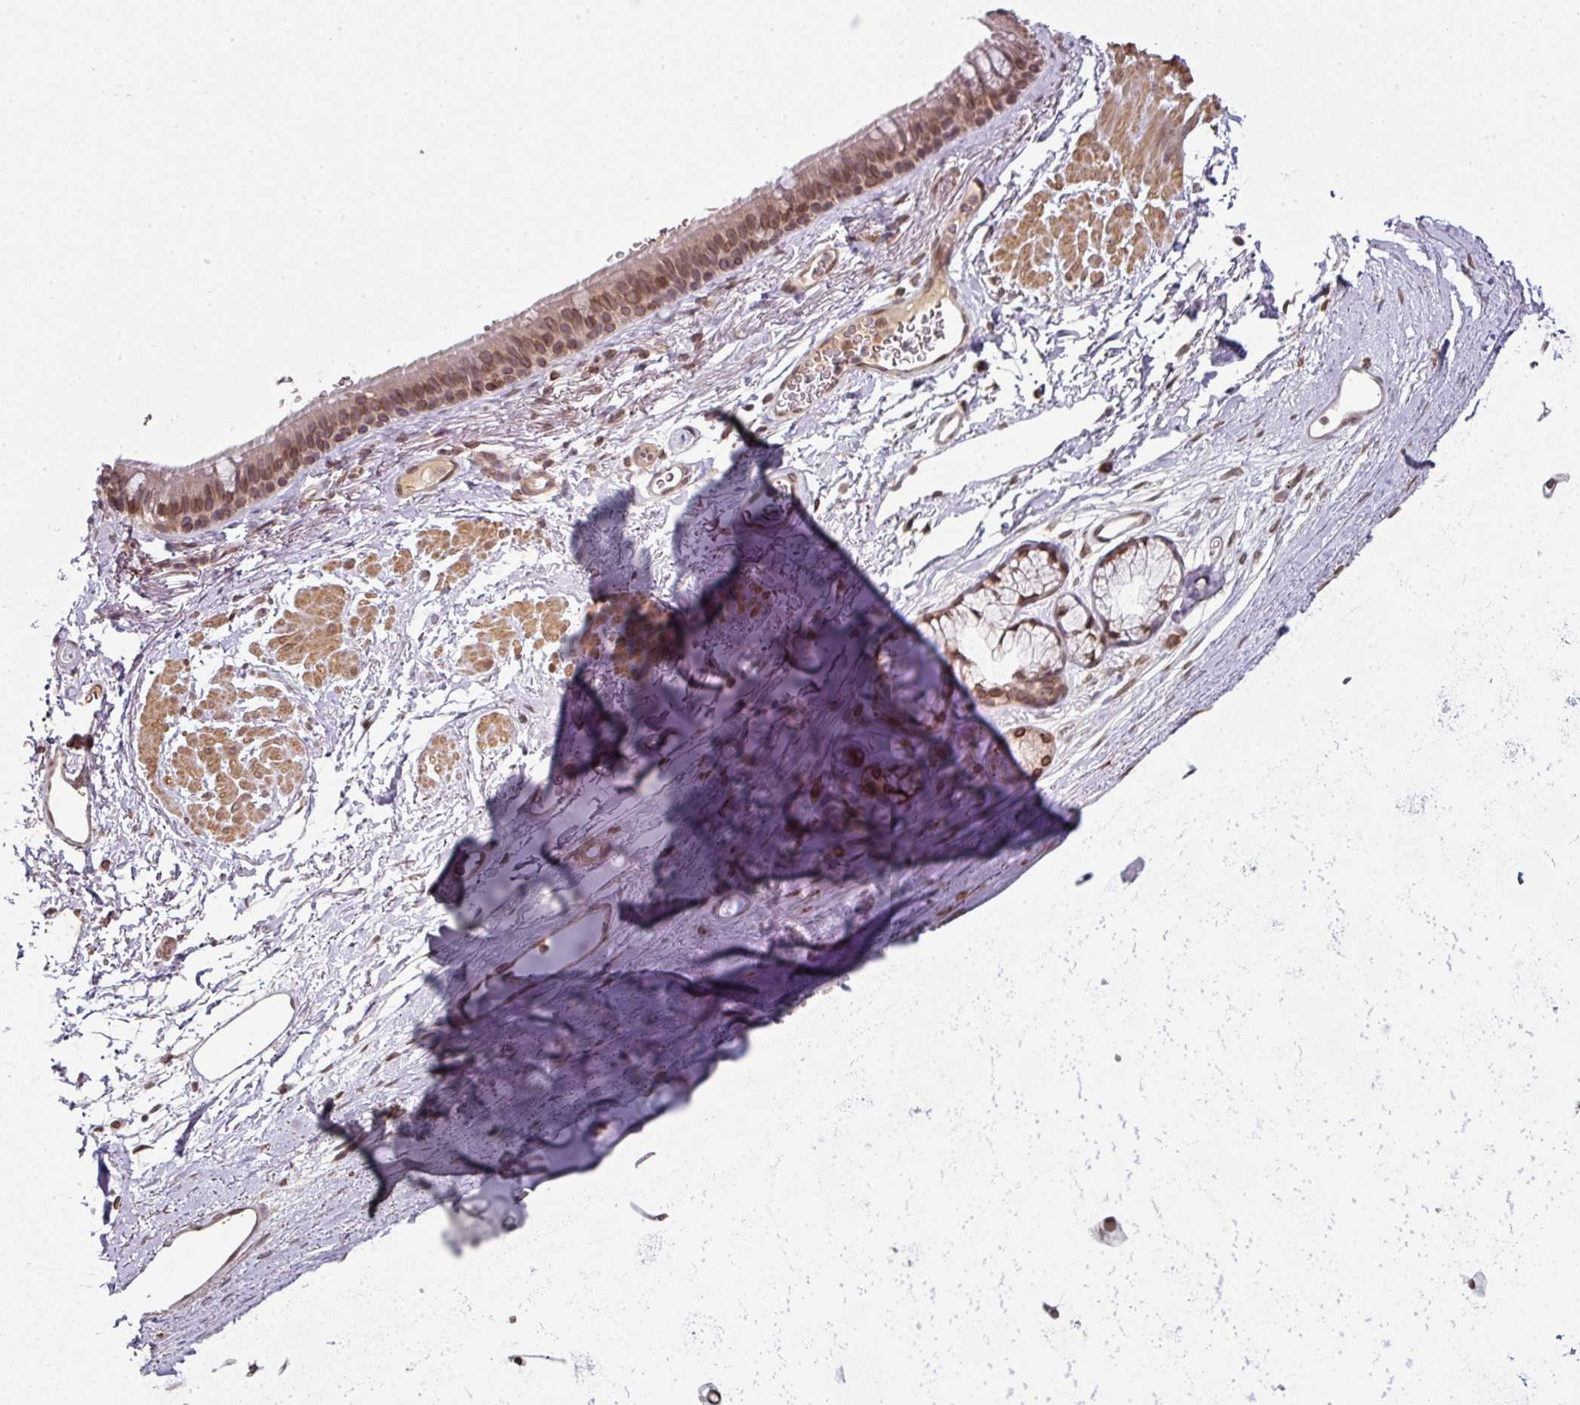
{"staining": {"intensity": "moderate", "quantity": "<25%", "location": "nuclear"}, "tissue": "adipose tissue", "cell_type": "Adipocytes", "image_type": "normal", "snomed": [{"axis": "morphology", "description": "Normal tissue, NOS"}, {"axis": "topography", "description": "Lymph node"}, {"axis": "topography", "description": "Cartilage tissue"}, {"axis": "topography", "description": "Bronchus"}], "caption": "About <25% of adipocytes in benign adipose tissue show moderate nuclear protein expression as visualized by brown immunohistochemical staining.", "gene": "RANGAP1", "patient": {"sex": "female", "age": 70}}